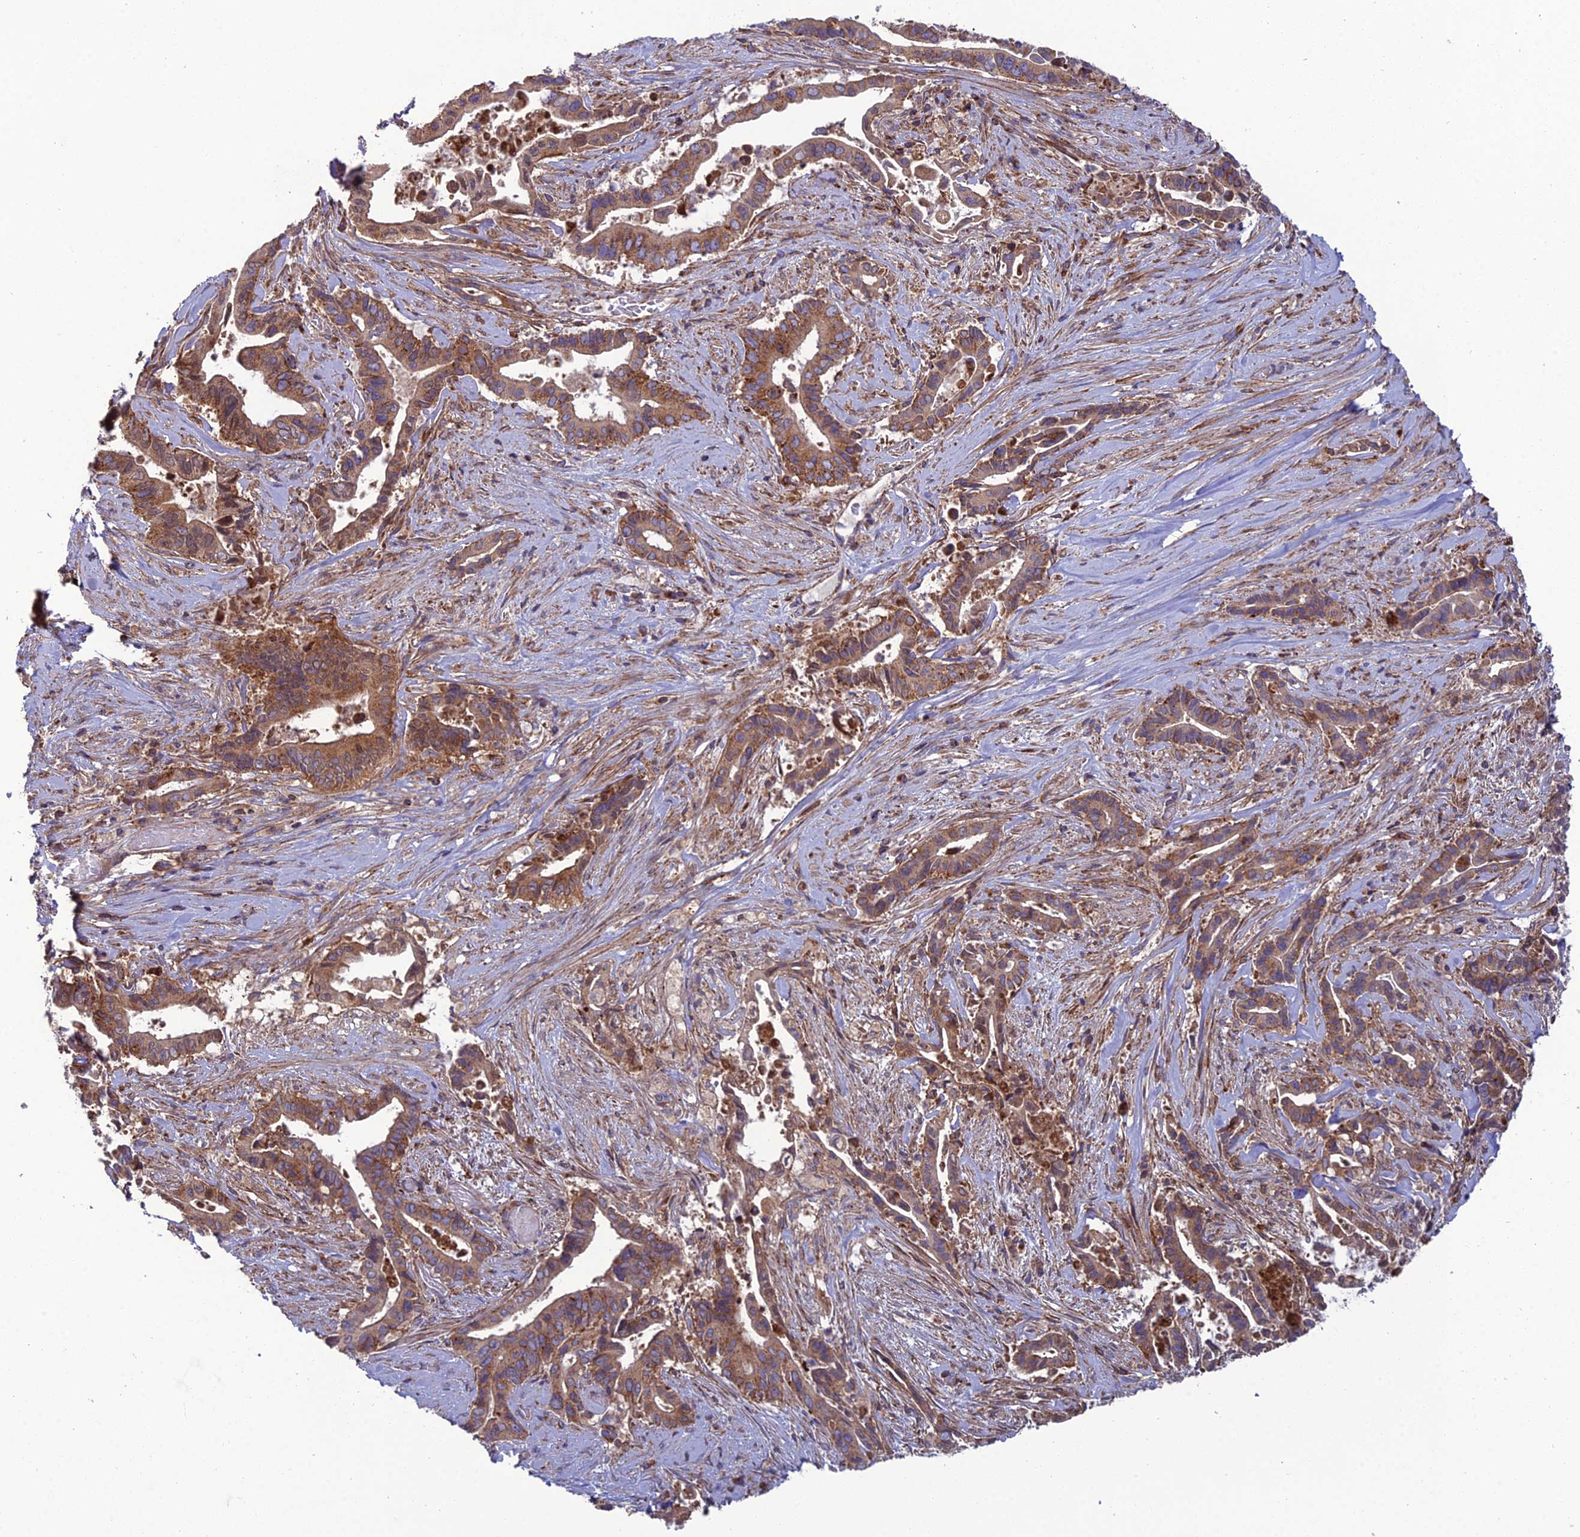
{"staining": {"intensity": "moderate", "quantity": ">75%", "location": "cytoplasmic/membranous"}, "tissue": "pancreatic cancer", "cell_type": "Tumor cells", "image_type": "cancer", "snomed": [{"axis": "morphology", "description": "Adenocarcinoma, NOS"}, {"axis": "topography", "description": "Pancreas"}], "caption": "There is medium levels of moderate cytoplasmic/membranous expression in tumor cells of pancreatic adenocarcinoma, as demonstrated by immunohistochemical staining (brown color).", "gene": "LNPEP", "patient": {"sex": "female", "age": 77}}